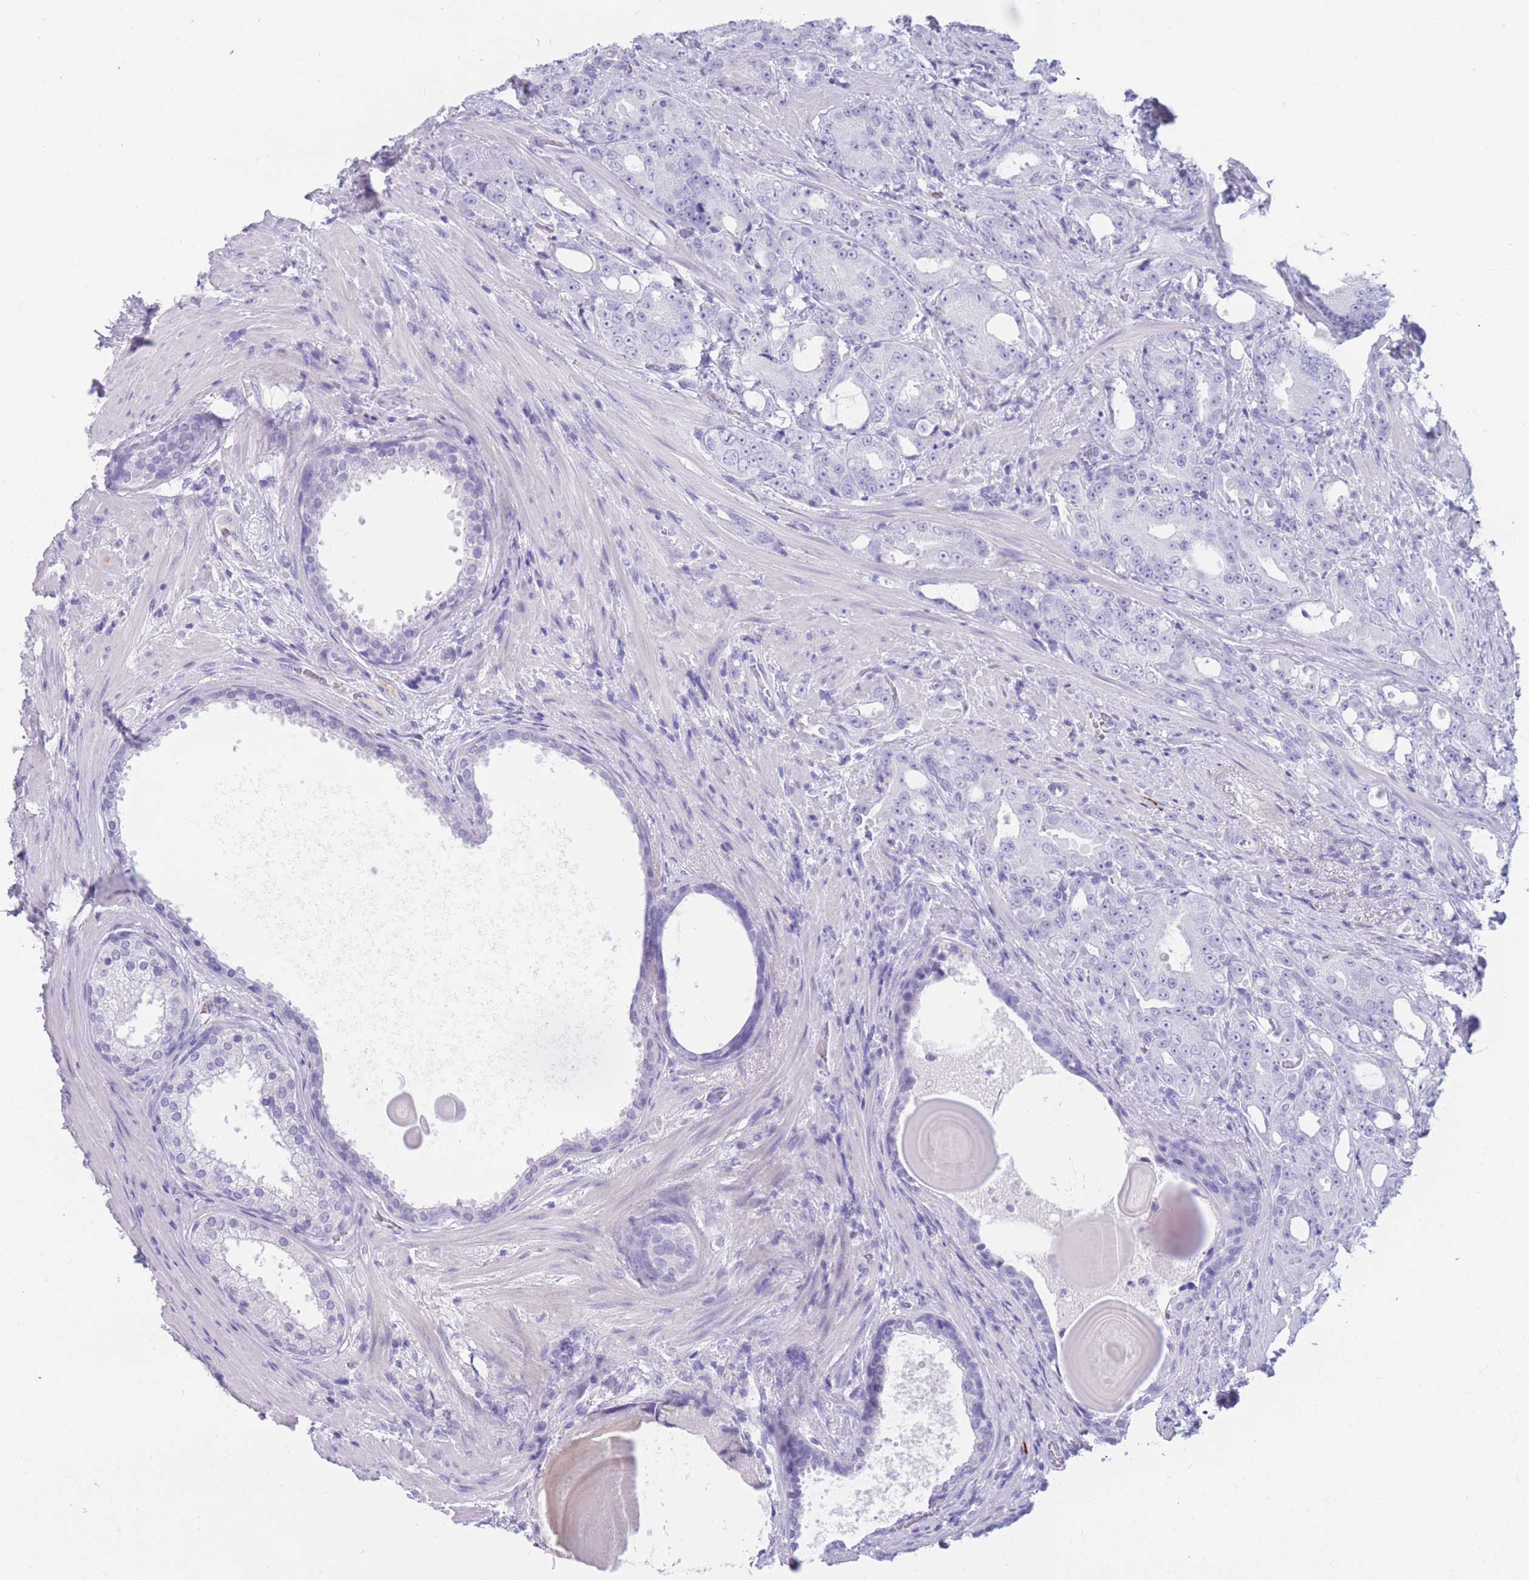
{"staining": {"intensity": "negative", "quantity": "none", "location": "none"}, "tissue": "prostate cancer", "cell_type": "Tumor cells", "image_type": "cancer", "snomed": [{"axis": "morphology", "description": "Adenocarcinoma, High grade"}, {"axis": "topography", "description": "Prostate"}], "caption": "Immunohistochemistry image of human prostate cancer stained for a protein (brown), which exhibits no staining in tumor cells.", "gene": "TNFSF11", "patient": {"sex": "male", "age": 69}}